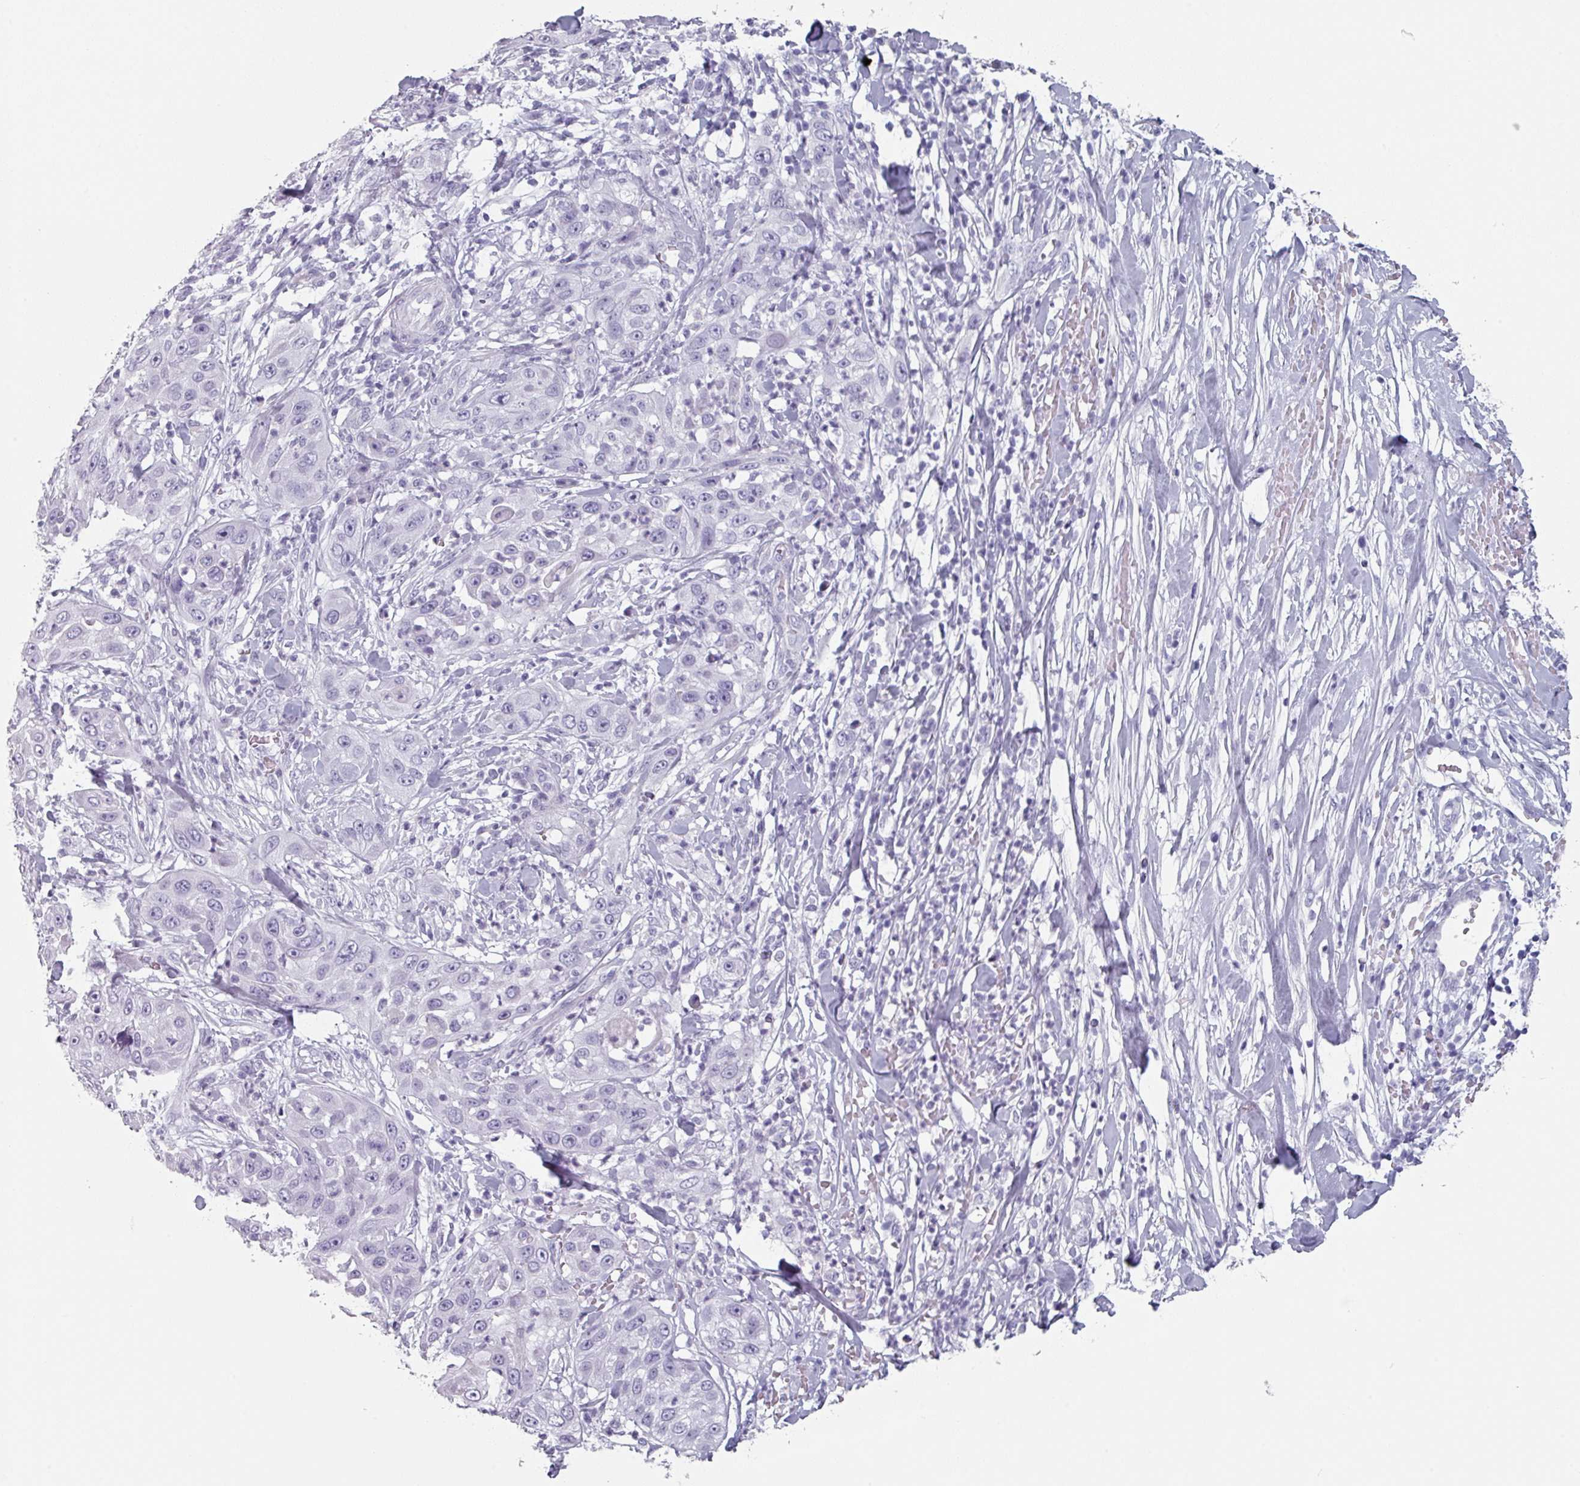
{"staining": {"intensity": "negative", "quantity": "none", "location": "none"}, "tissue": "skin cancer", "cell_type": "Tumor cells", "image_type": "cancer", "snomed": [{"axis": "morphology", "description": "Squamous cell carcinoma, NOS"}, {"axis": "topography", "description": "Skin"}], "caption": "Immunohistochemistry of skin squamous cell carcinoma displays no positivity in tumor cells. Nuclei are stained in blue.", "gene": "SLC35G2", "patient": {"sex": "female", "age": 44}}